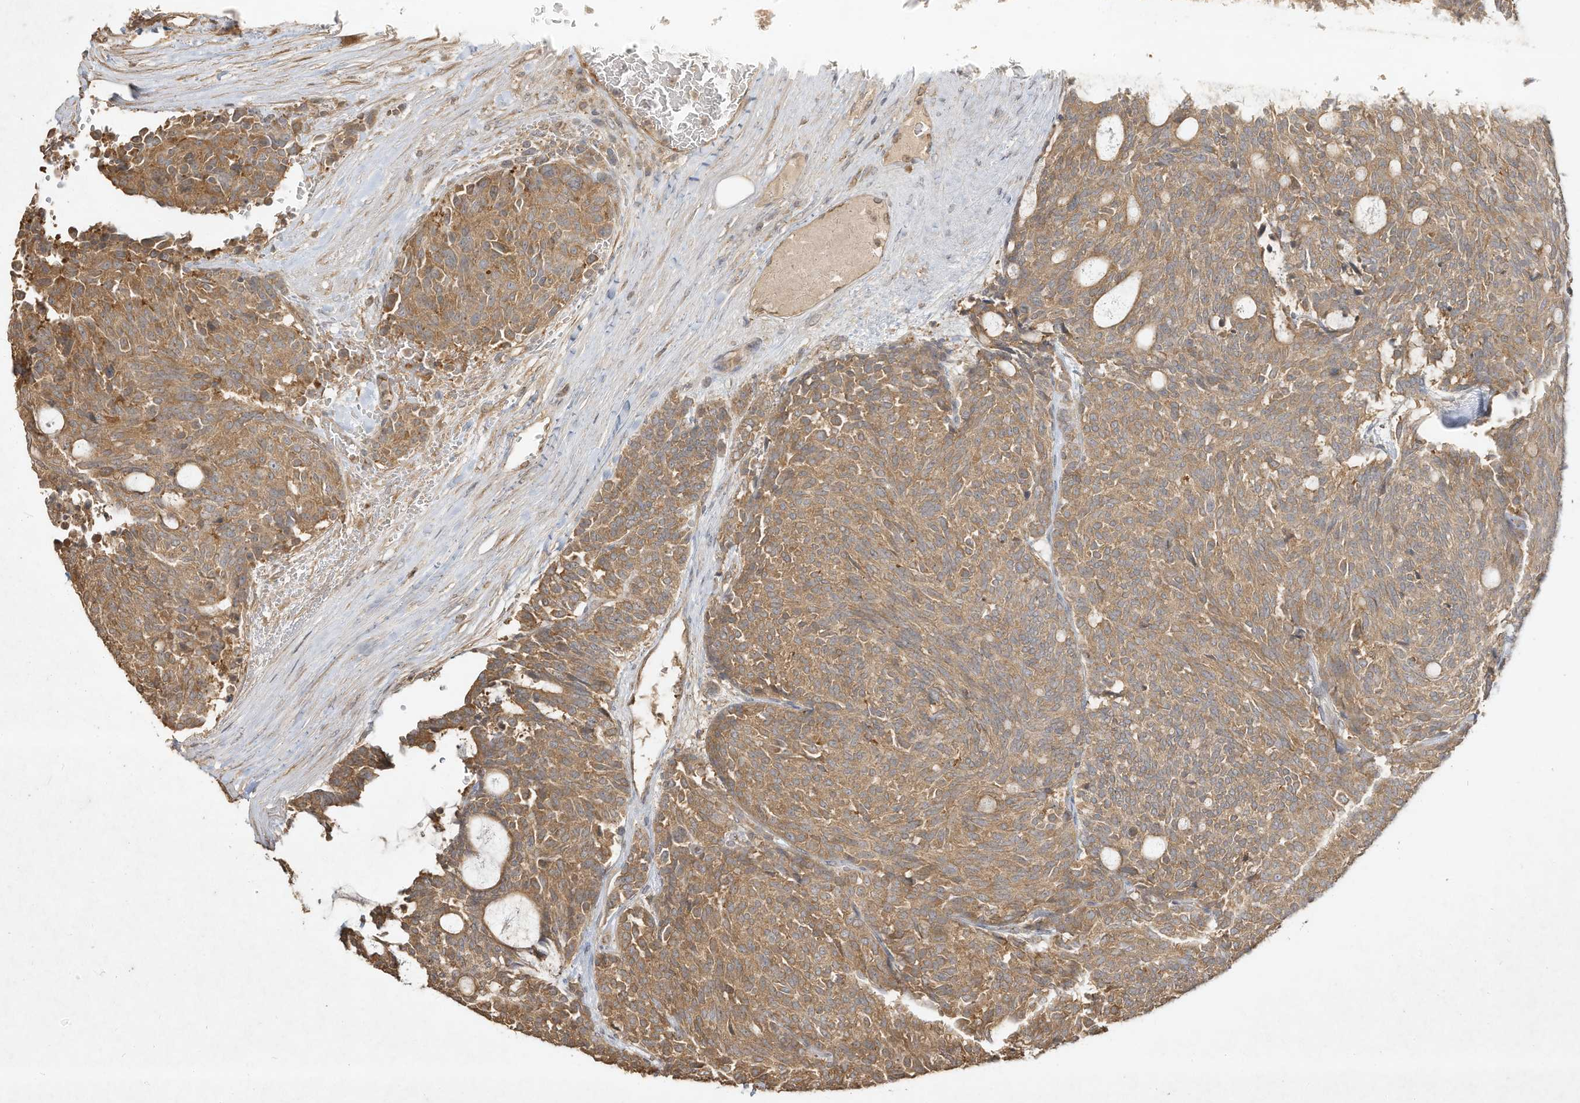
{"staining": {"intensity": "moderate", "quantity": ">75%", "location": "cytoplasmic/membranous"}, "tissue": "carcinoid", "cell_type": "Tumor cells", "image_type": "cancer", "snomed": [{"axis": "morphology", "description": "Carcinoid, malignant, NOS"}, {"axis": "topography", "description": "Pancreas"}], "caption": "Immunohistochemistry (DAB) staining of human carcinoid displays moderate cytoplasmic/membranous protein positivity in about >75% of tumor cells.", "gene": "DYNC1I2", "patient": {"sex": "female", "age": 54}}